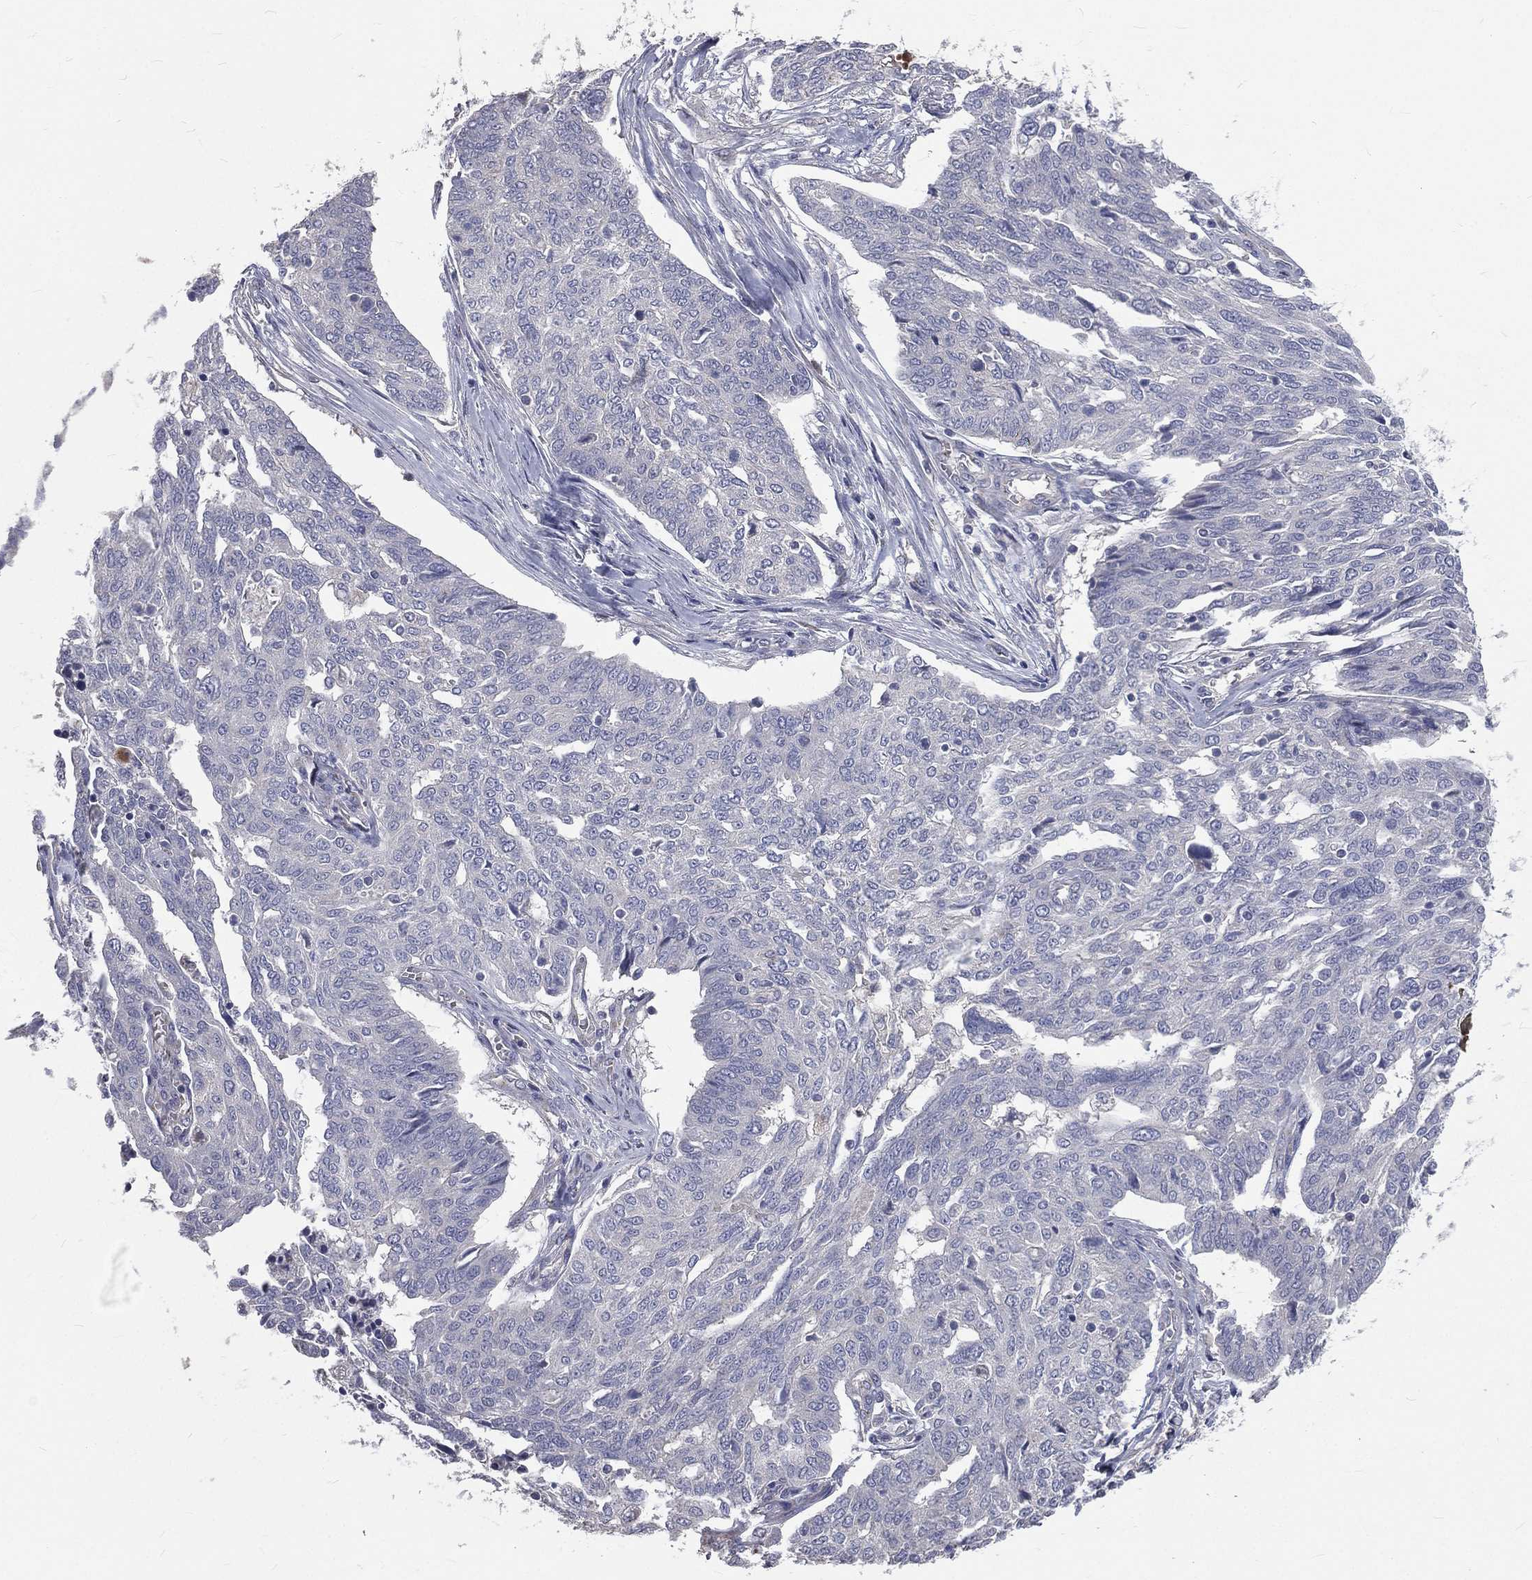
{"staining": {"intensity": "negative", "quantity": "none", "location": "none"}, "tissue": "ovarian cancer", "cell_type": "Tumor cells", "image_type": "cancer", "snomed": [{"axis": "morphology", "description": "Cystadenocarcinoma, serous, NOS"}, {"axis": "topography", "description": "Ovary"}], "caption": "Serous cystadenocarcinoma (ovarian) stained for a protein using immunohistochemistry demonstrates no staining tumor cells.", "gene": "CROCC", "patient": {"sex": "female", "age": 67}}